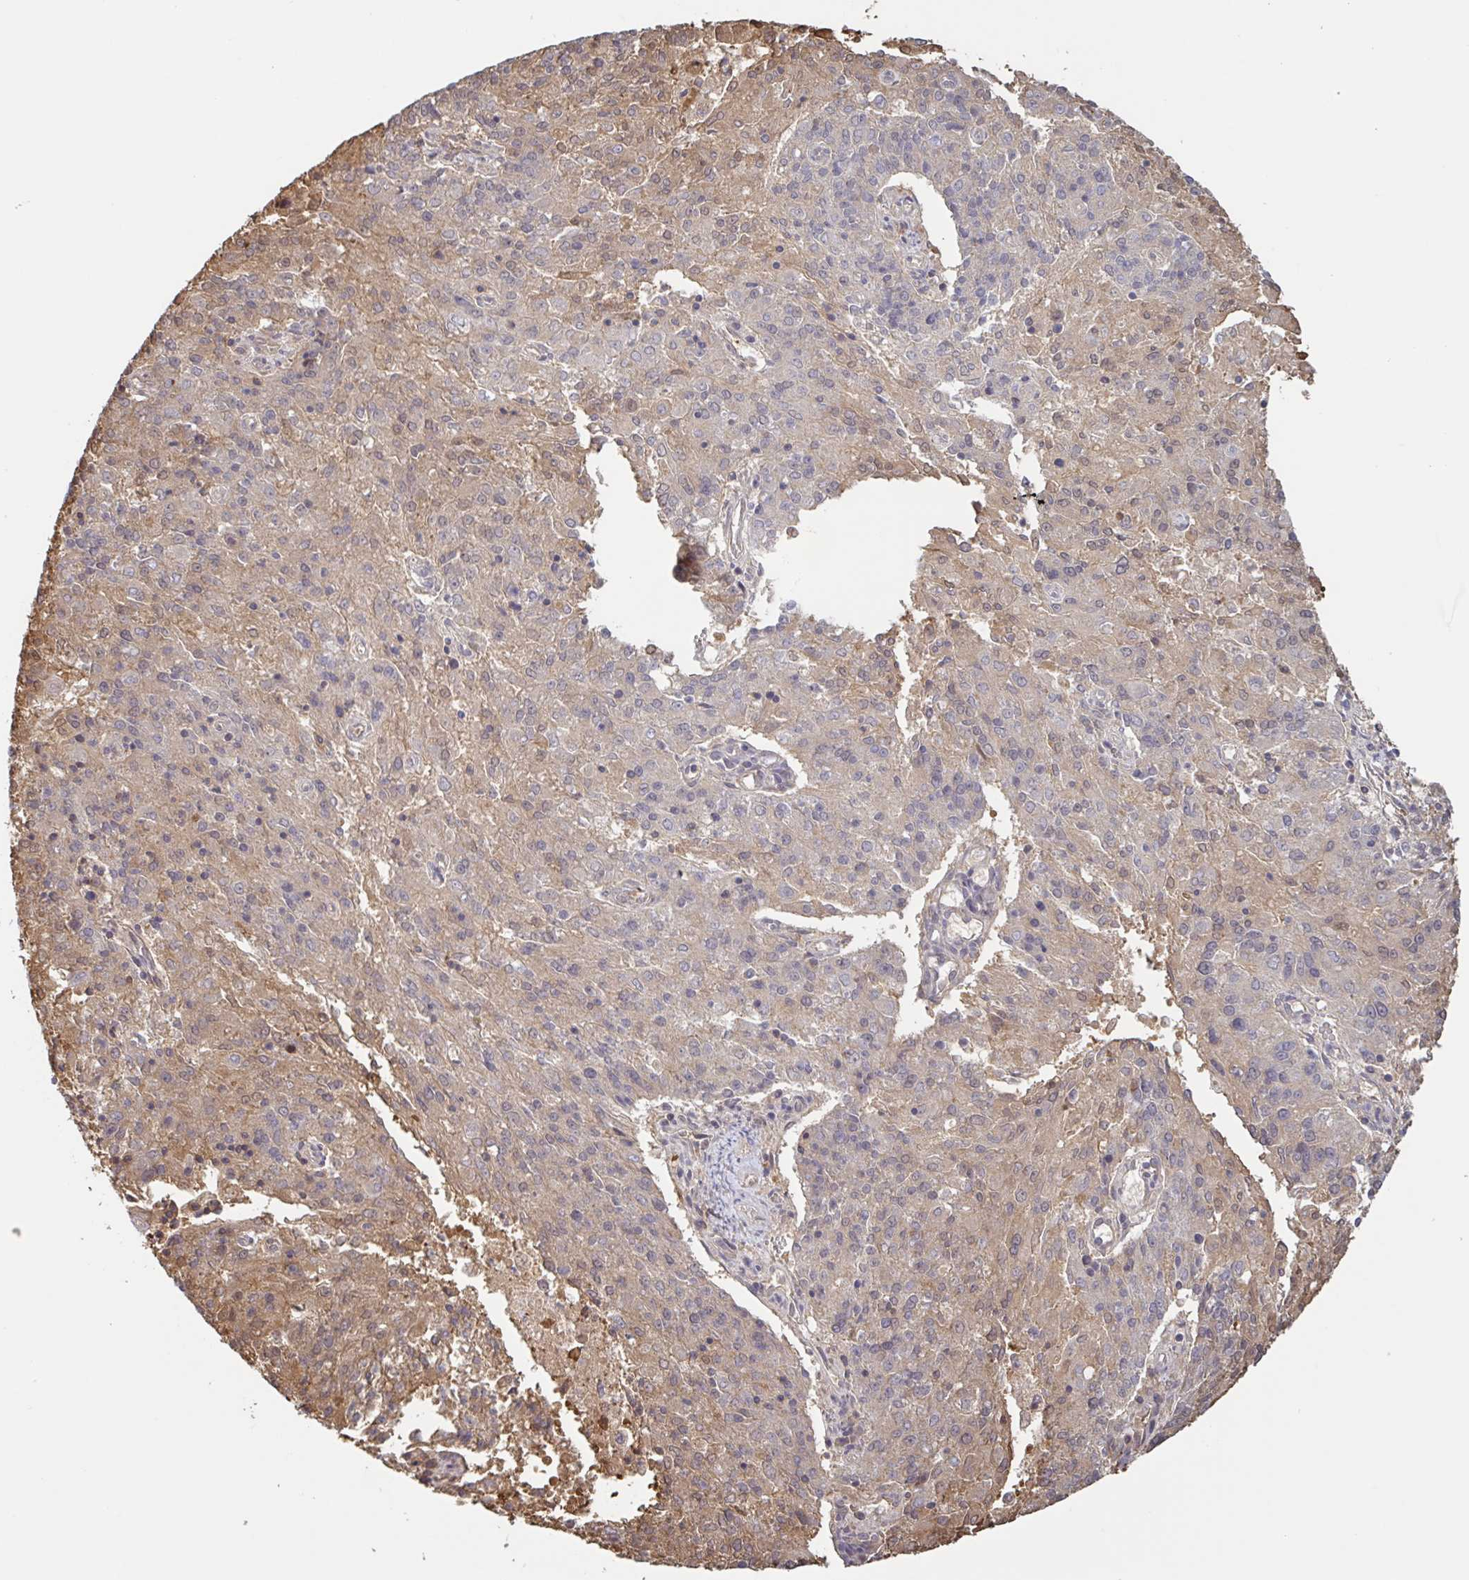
{"staining": {"intensity": "weak", "quantity": "25%-75%", "location": "cytoplasmic/membranous"}, "tissue": "endometrial cancer", "cell_type": "Tumor cells", "image_type": "cancer", "snomed": [{"axis": "morphology", "description": "Adenocarcinoma, NOS"}, {"axis": "topography", "description": "Endometrium"}], "caption": "The histopathology image exhibits staining of adenocarcinoma (endometrial), revealing weak cytoplasmic/membranous protein staining (brown color) within tumor cells. The staining was performed using DAB, with brown indicating positive protein expression. Nuclei are stained blue with hematoxylin.", "gene": "OTOP2", "patient": {"sex": "female", "age": 82}}